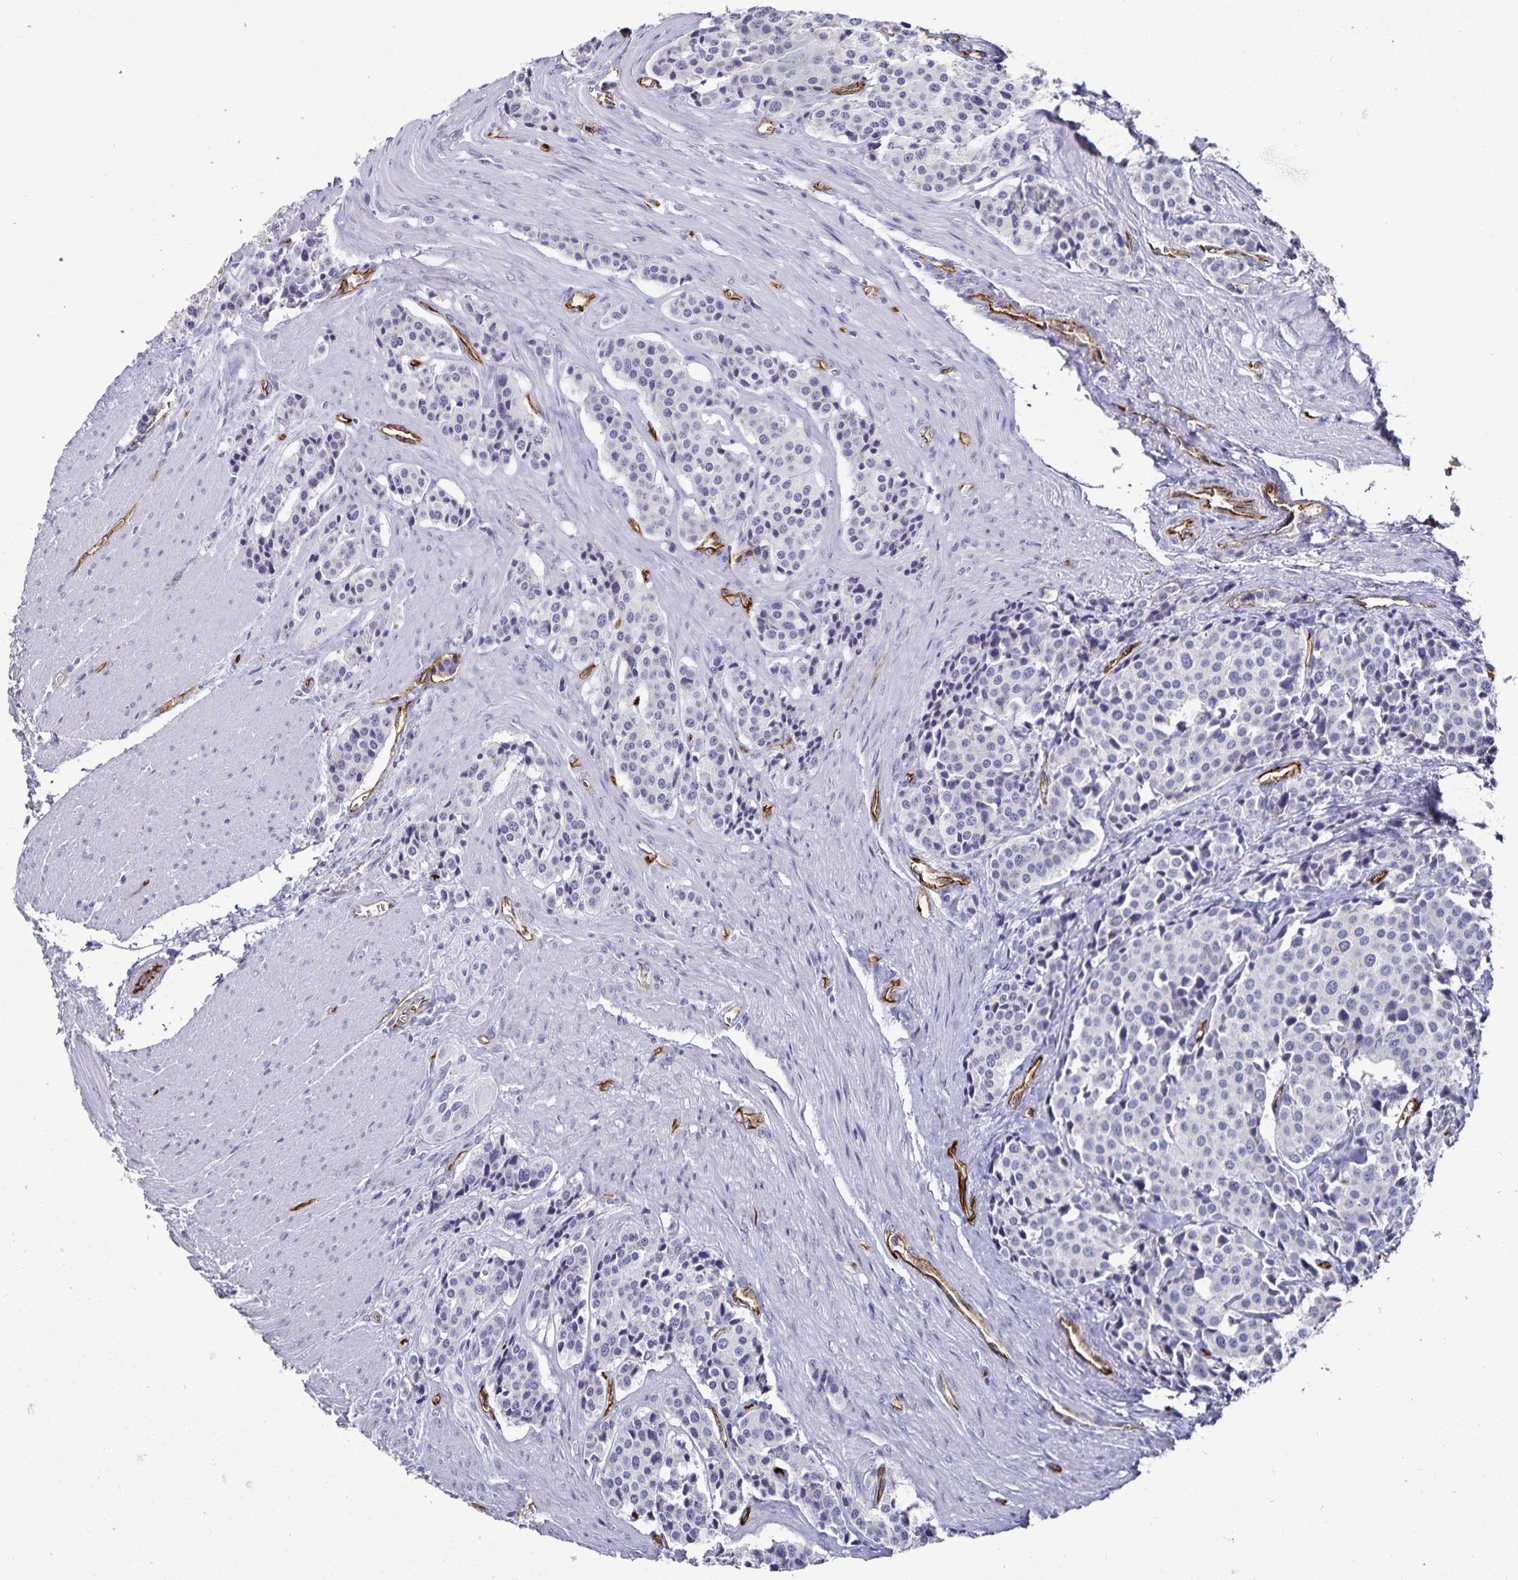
{"staining": {"intensity": "negative", "quantity": "none", "location": "none"}, "tissue": "carcinoid", "cell_type": "Tumor cells", "image_type": "cancer", "snomed": [{"axis": "morphology", "description": "Carcinoid, malignant, NOS"}, {"axis": "topography", "description": "Small intestine"}], "caption": "Protein analysis of carcinoid displays no significant staining in tumor cells. (Stains: DAB (3,3'-diaminobenzidine) IHC with hematoxylin counter stain, Microscopy: brightfield microscopy at high magnification).", "gene": "PODXL", "patient": {"sex": "male", "age": 73}}